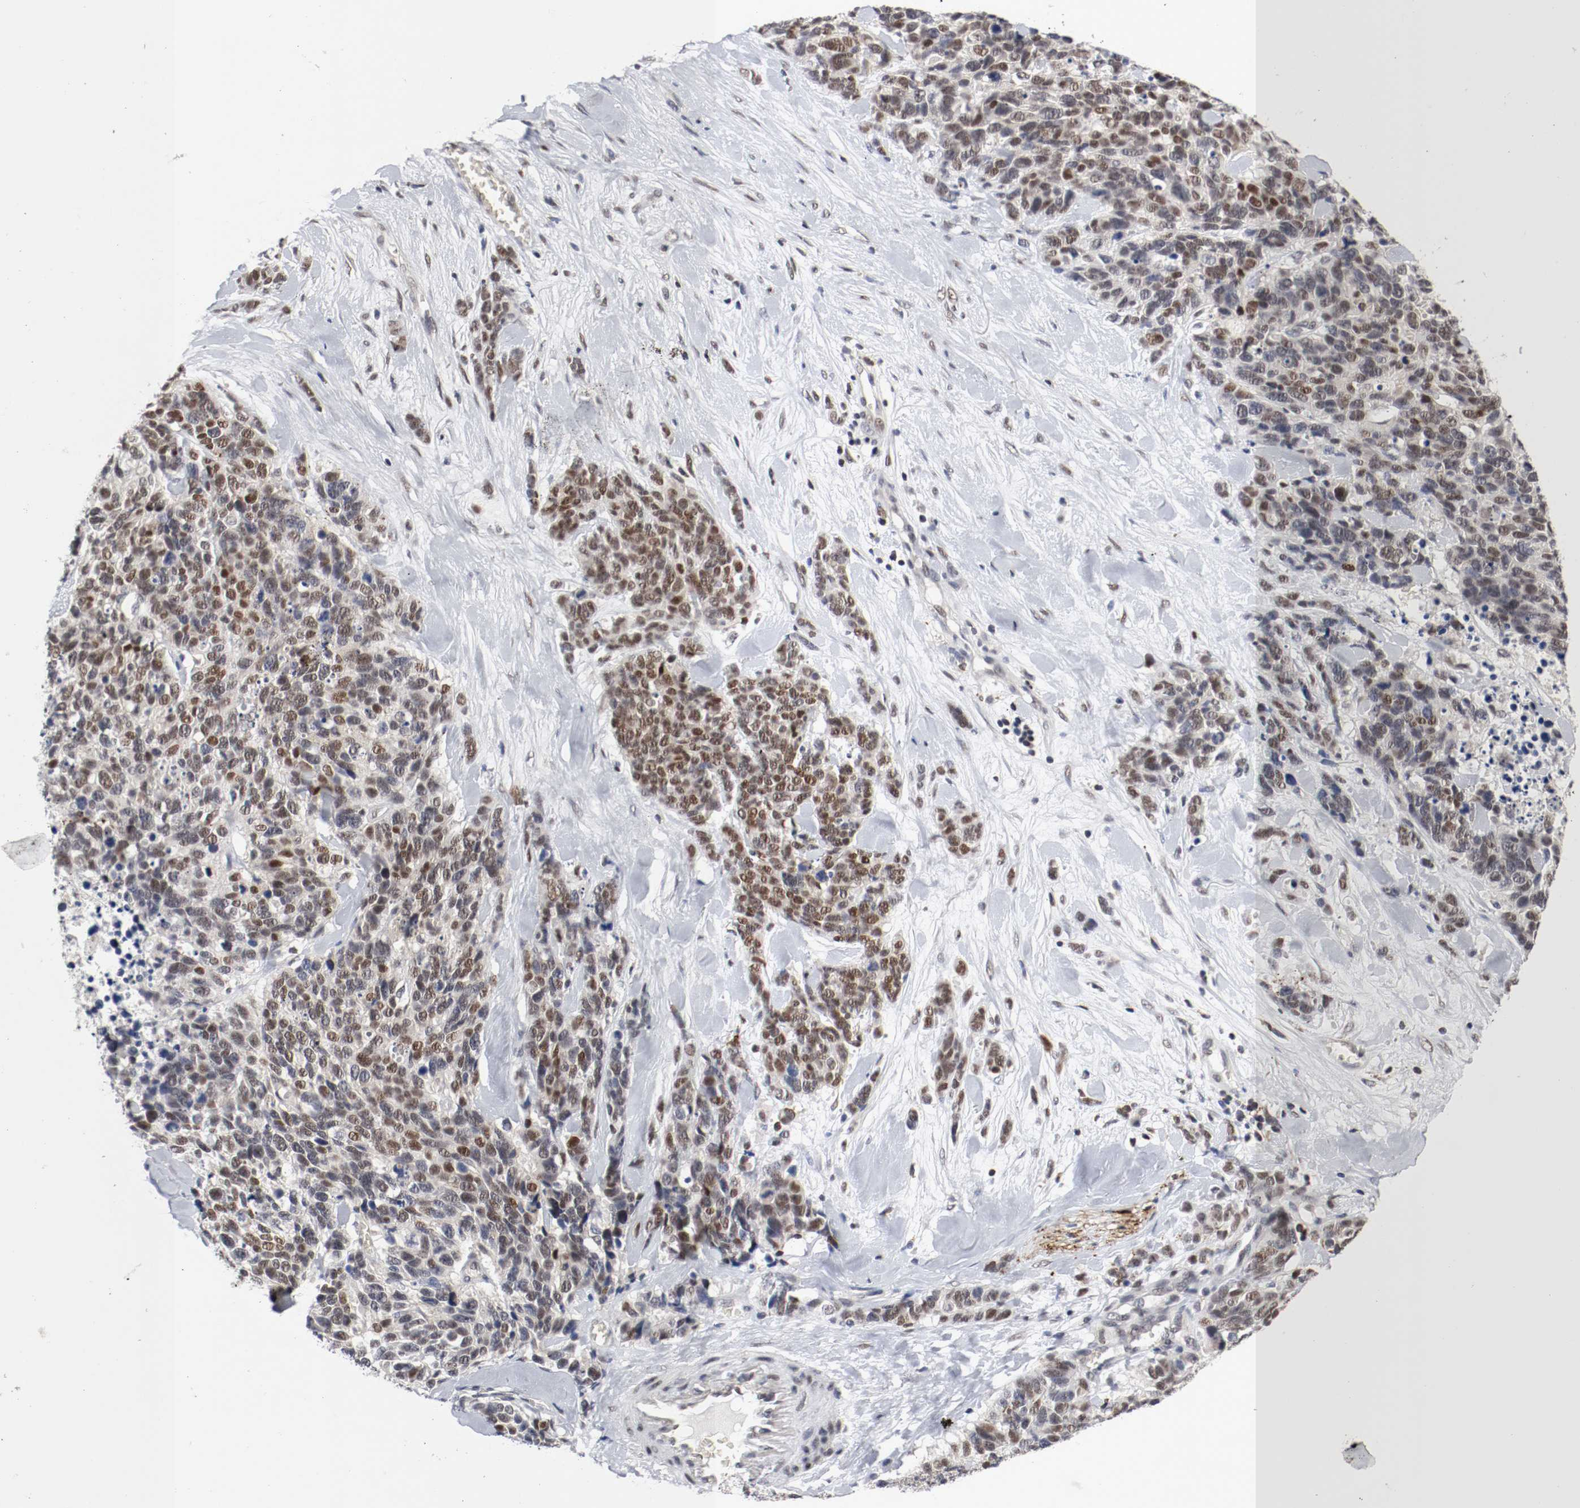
{"staining": {"intensity": "moderate", "quantity": "25%-75%", "location": "nuclear"}, "tissue": "lung cancer", "cell_type": "Tumor cells", "image_type": "cancer", "snomed": [{"axis": "morphology", "description": "Neoplasm, malignant, NOS"}, {"axis": "topography", "description": "Lung"}], "caption": "High-magnification brightfield microscopy of neoplasm (malignant) (lung) stained with DAB (brown) and counterstained with hematoxylin (blue). tumor cells exhibit moderate nuclear positivity is appreciated in approximately25%-75% of cells.", "gene": "JUND", "patient": {"sex": "female", "age": 58}}